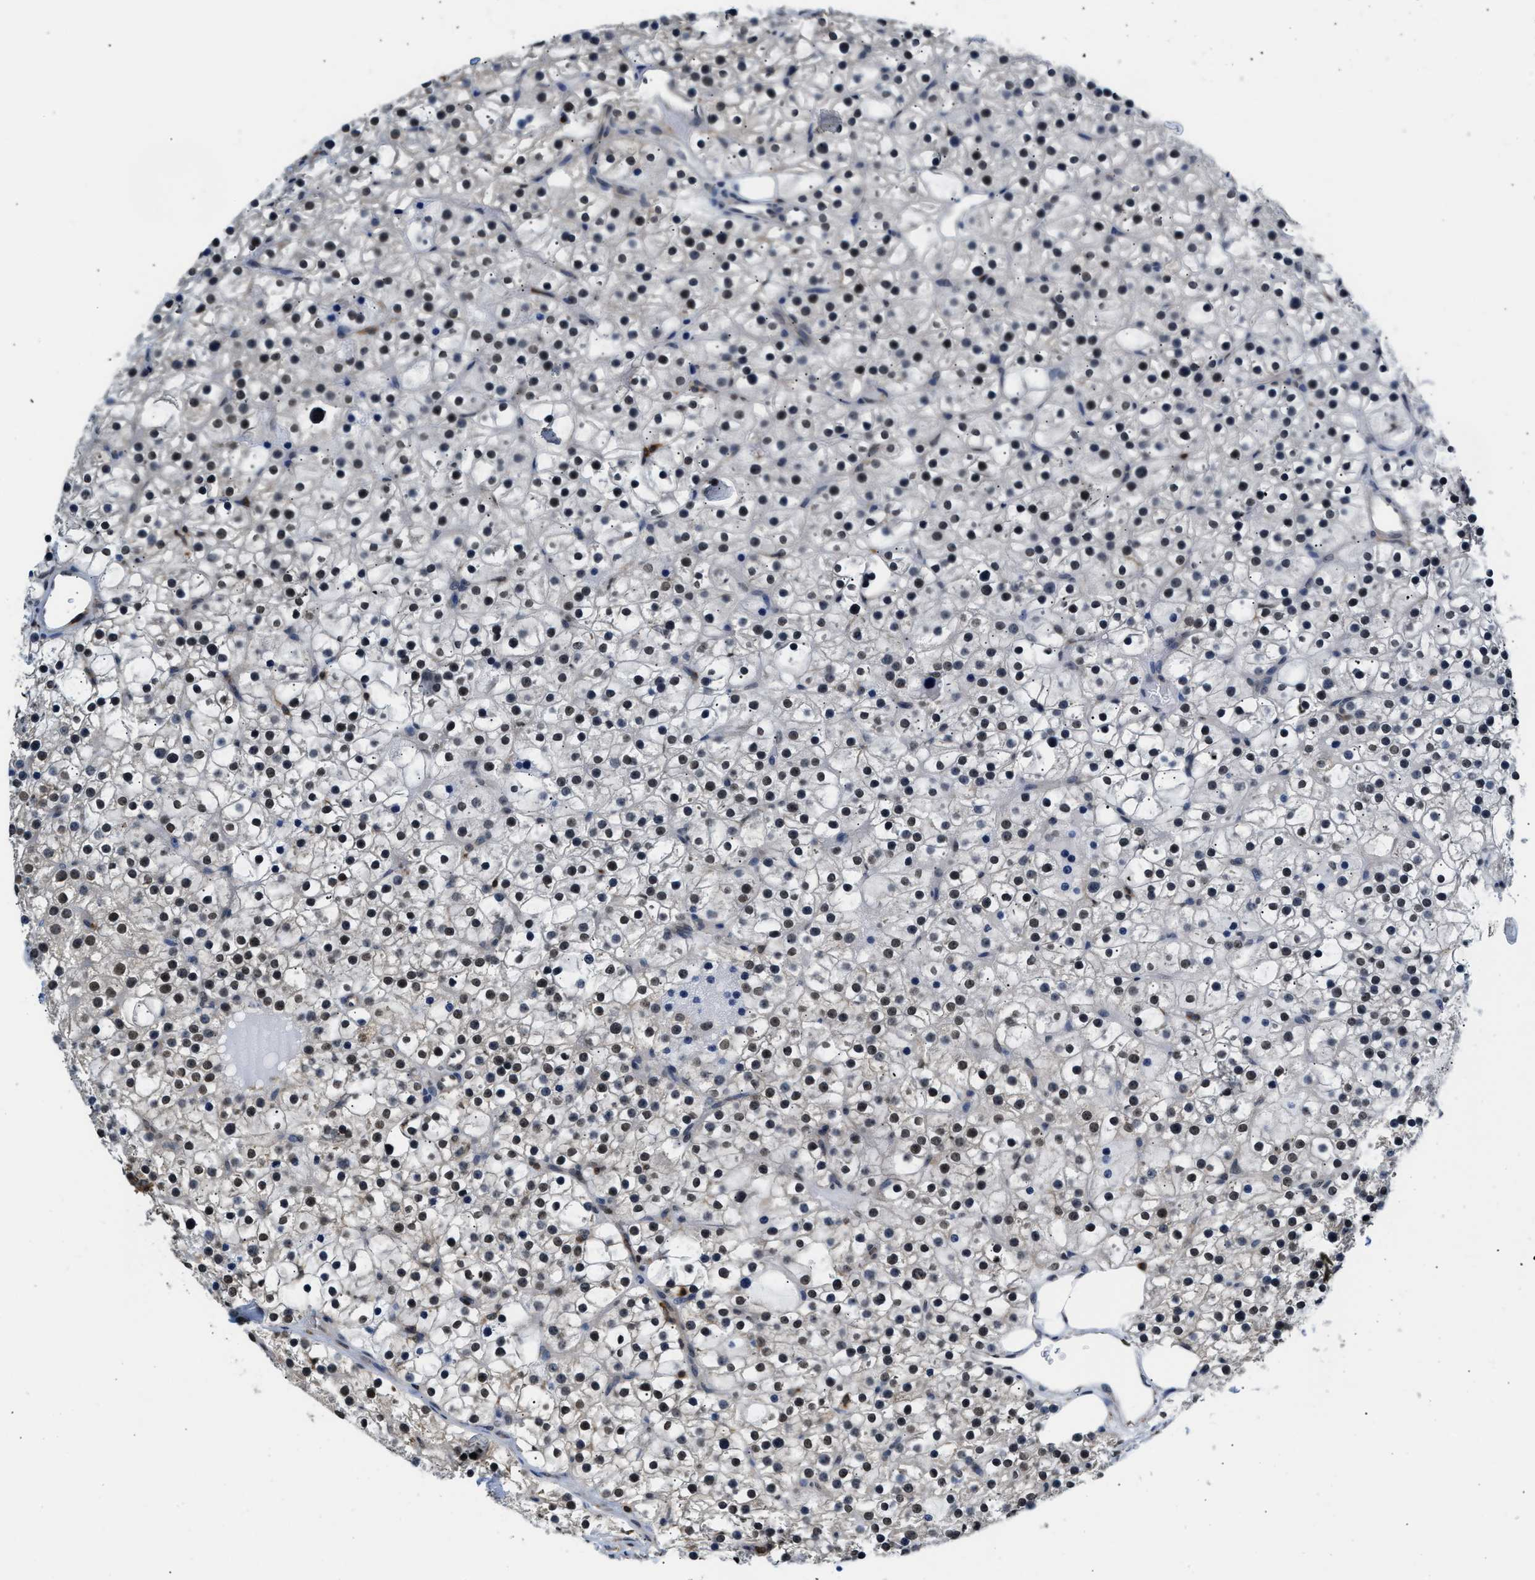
{"staining": {"intensity": "moderate", "quantity": ">75%", "location": "nuclear"}, "tissue": "parathyroid gland", "cell_type": "Glandular cells", "image_type": "normal", "snomed": [{"axis": "morphology", "description": "Normal tissue, NOS"}, {"axis": "morphology", "description": "Adenoma, NOS"}, {"axis": "topography", "description": "Parathyroid gland"}], "caption": "Immunohistochemistry (IHC) of benign parathyroid gland reveals medium levels of moderate nuclear expression in approximately >75% of glandular cells.", "gene": "STK10", "patient": {"sex": "female", "age": 70}}